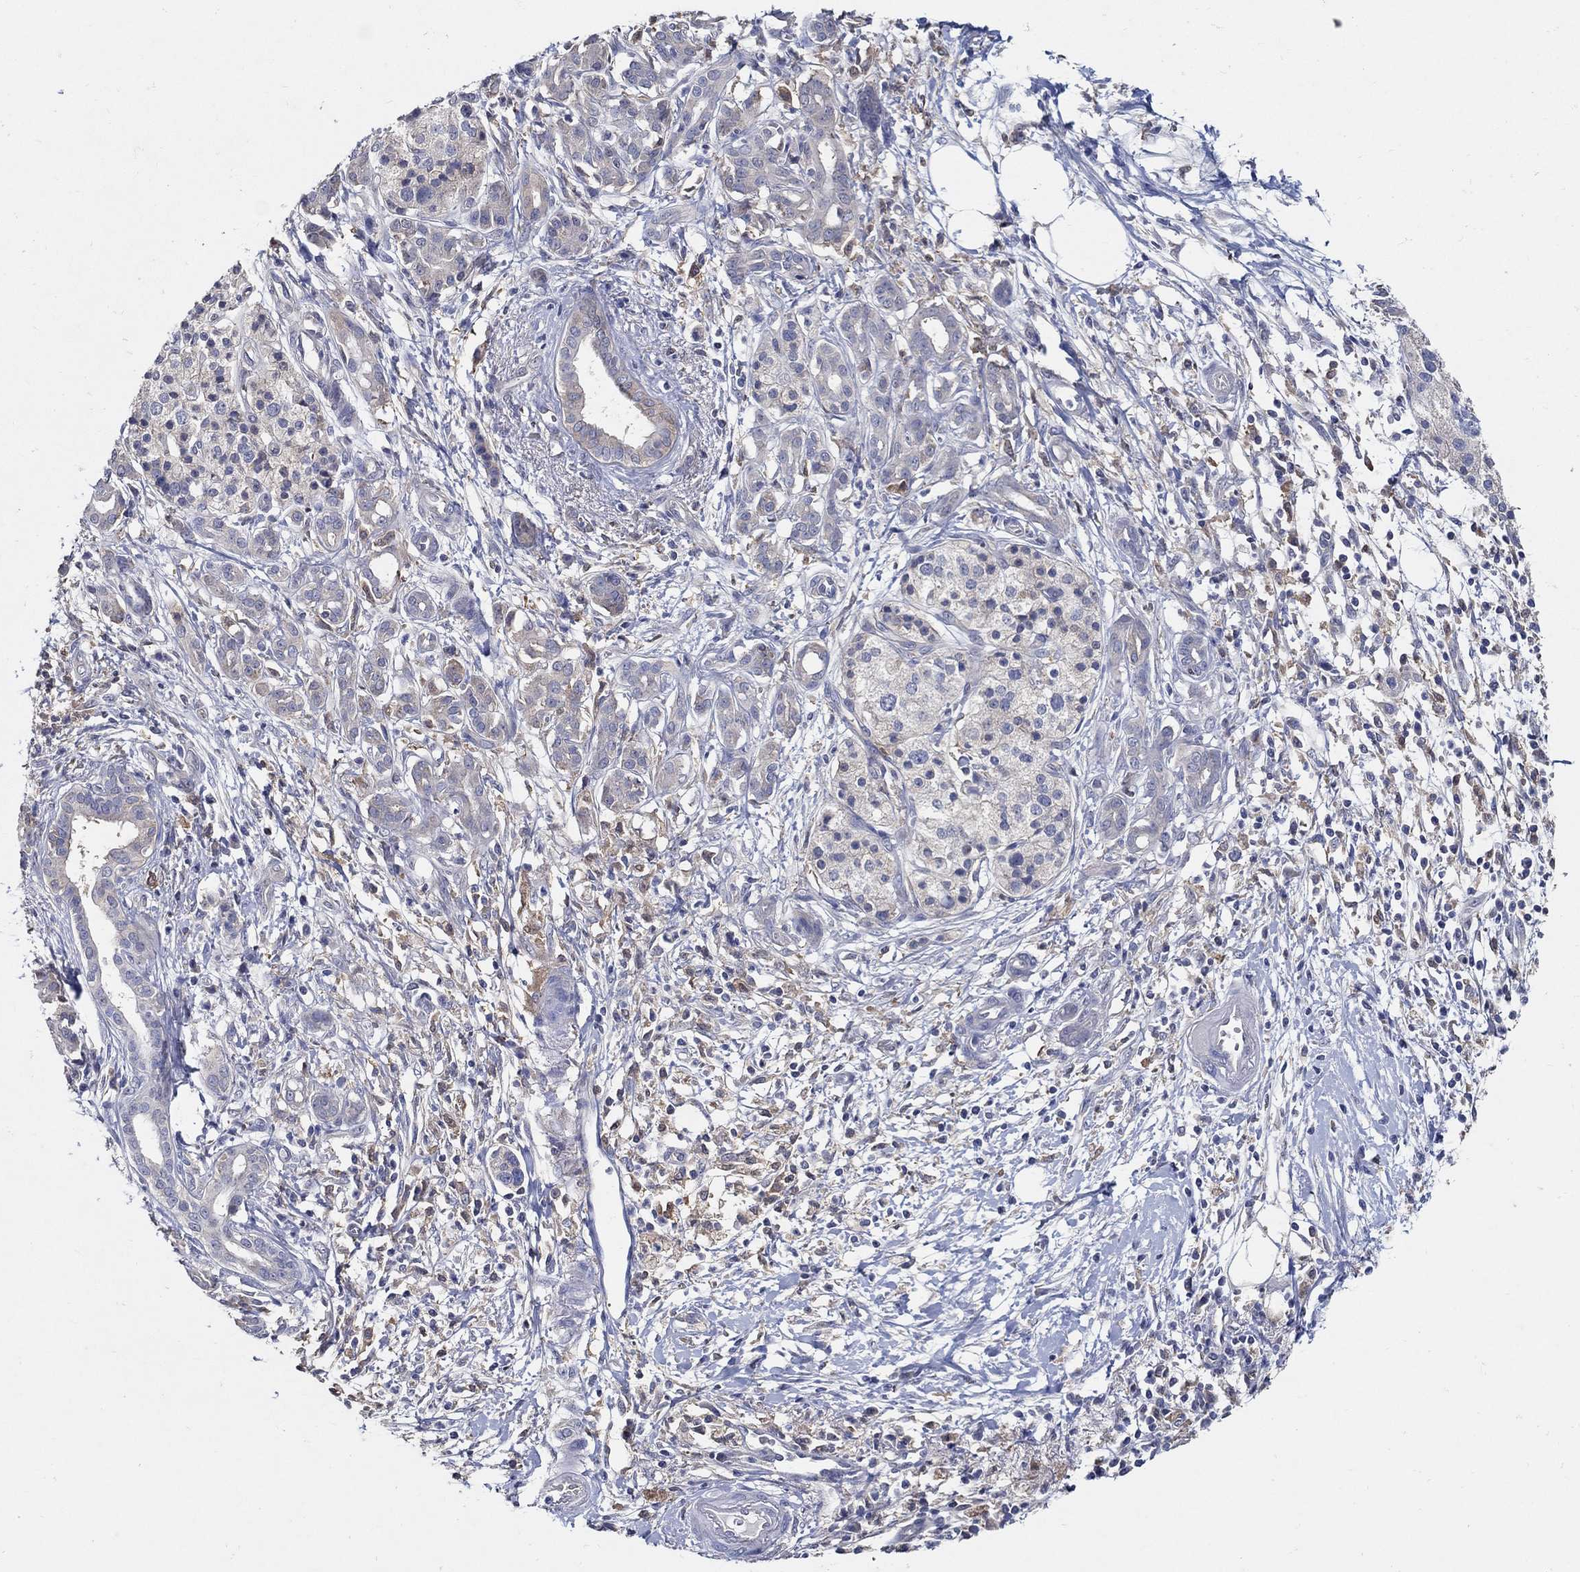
{"staining": {"intensity": "moderate", "quantity": "<25%", "location": "cytoplasmic/membranous"}, "tissue": "pancreatic cancer", "cell_type": "Tumor cells", "image_type": "cancer", "snomed": [{"axis": "morphology", "description": "Adenocarcinoma, NOS"}, {"axis": "topography", "description": "Pancreas"}], "caption": "Immunohistochemistry of adenocarcinoma (pancreatic) reveals low levels of moderate cytoplasmic/membranous staining in approximately <25% of tumor cells. Nuclei are stained in blue.", "gene": "MTHFR", "patient": {"sex": "male", "age": 72}}